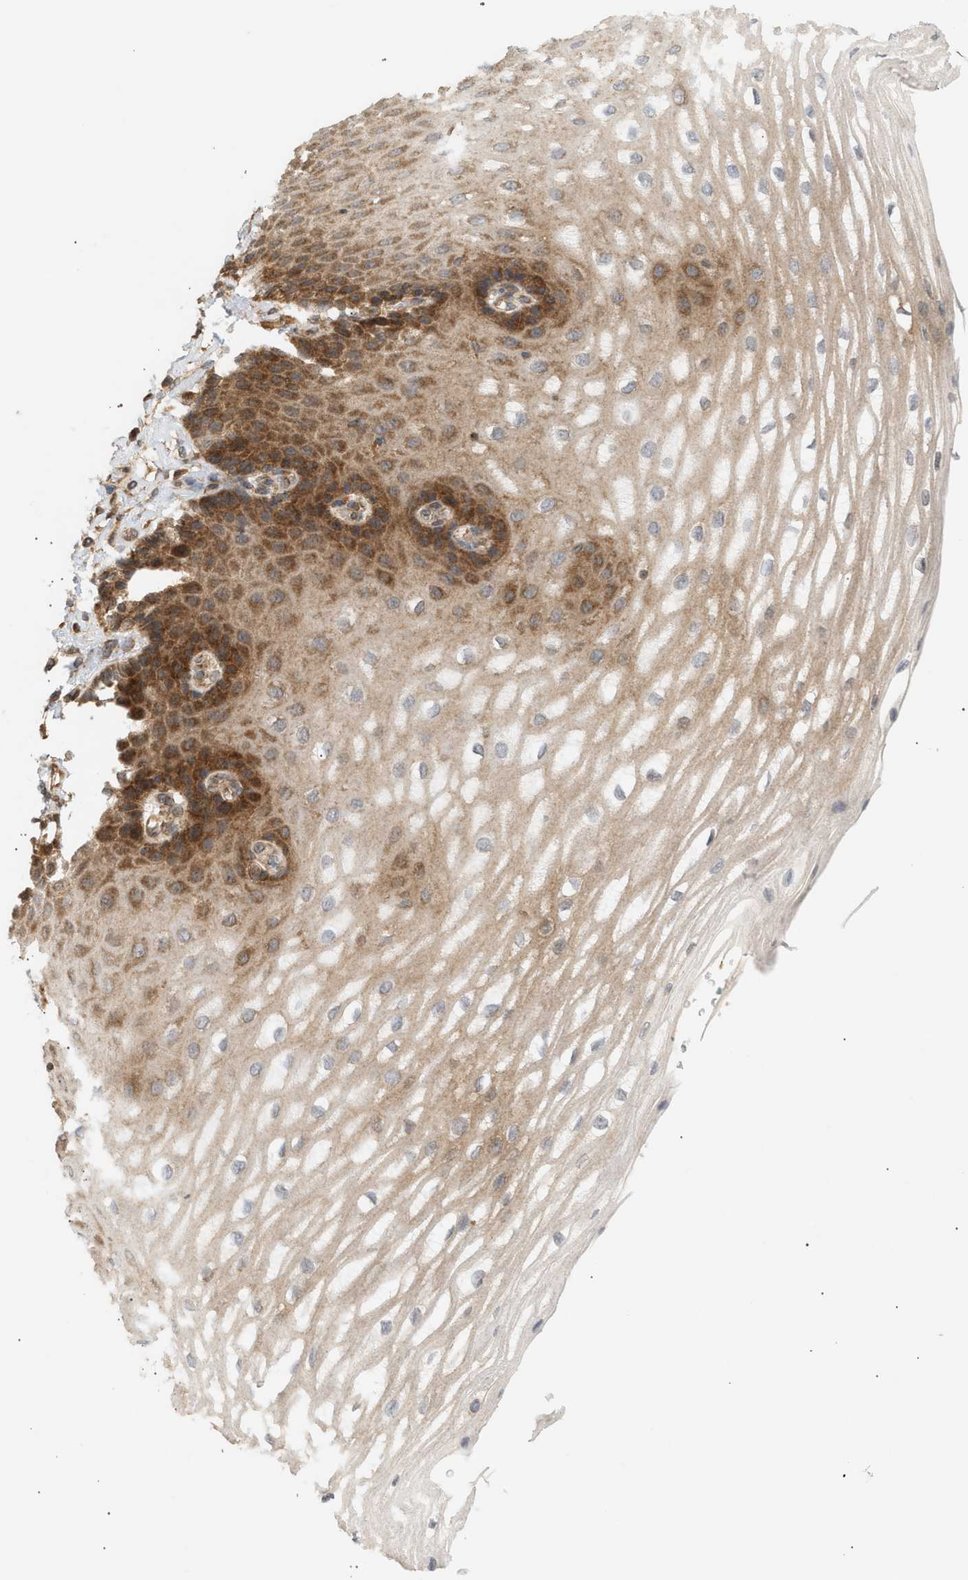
{"staining": {"intensity": "strong", "quantity": "25%-75%", "location": "cytoplasmic/membranous"}, "tissue": "esophagus", "cell_type": "Squamous epithelial cells", "image_type": "normal", "snomed": [{"axis": "morphology", "description": "Normal tissue, NOS"}, {"axis": "topography", "description": "Esophagus"}], "caption": "Immunohistochemical staining of benign human esophagus reveals 25%-75% levels of strong cytoplasmic/membranous protein staining in about 25%-75% of squamous epithelial cells. Using DAB (3,3'-diaminobenzidine) (brown) and hematoxylin (blue) stains, captured at high magnification using brightfield microscopy.", "gene": "SHC1", "patient": {"sex": "male", "age": 54}}